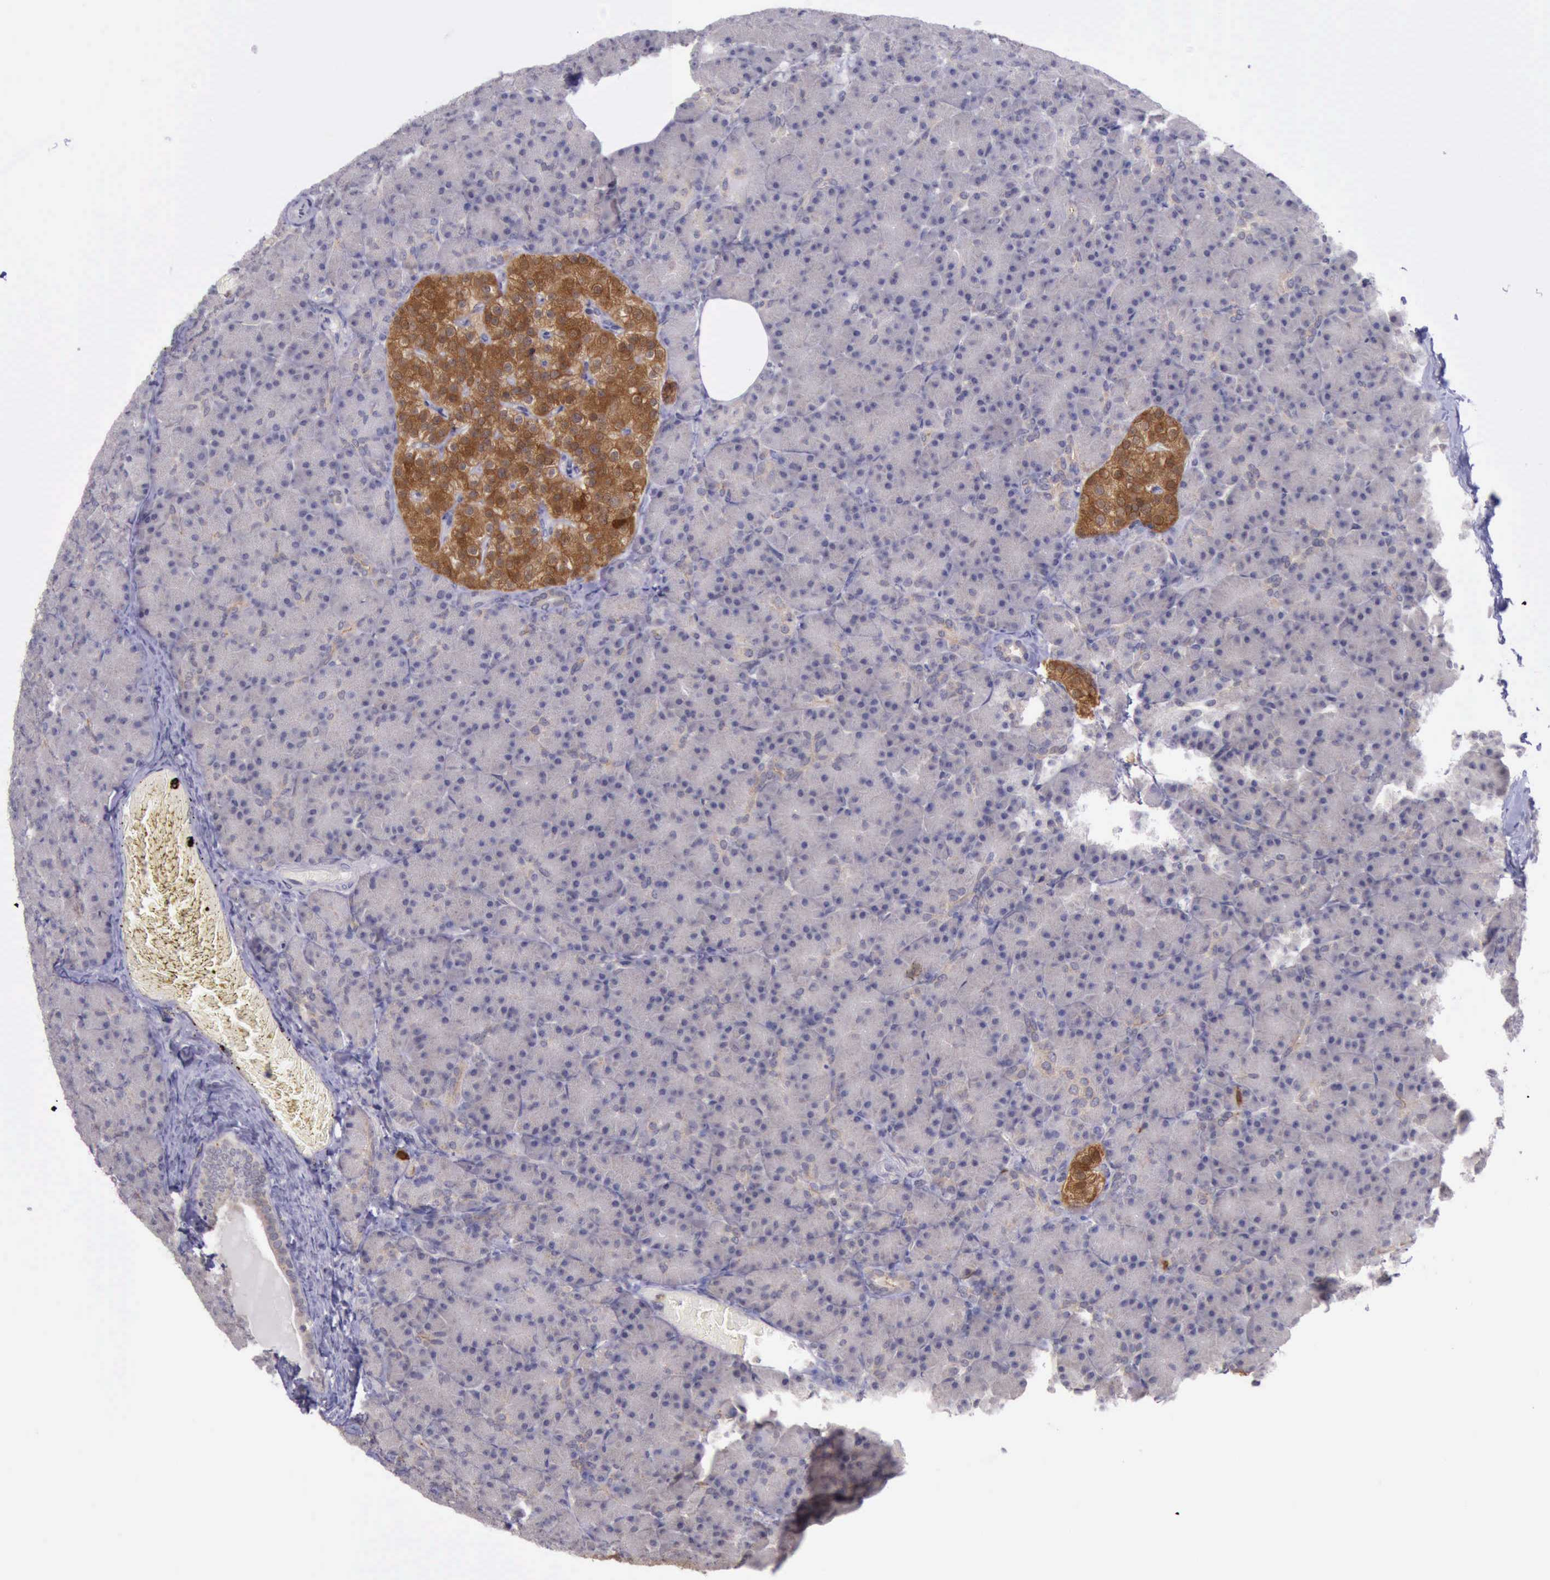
{"staining": {"intensity": "negative", "quantity": "none", "location": "none"}, "tissue": "pancreas", "cell_type": "Exocrine glandular cells", "image_type": "normal", "snomed": [{"axis": "morphology", "description": "Normal tissue, NOS"}, {"axis": "topography", "description": "Pancreas"}], "caption": "IHC image of unremarkable pancreas: pancreas stained with DAB reveals no significant protein staining in exocrine glandular cells. (Brightfield microscopy of DAB IHC at high magnification).", "gene": "PLEK2", "patient": {"sex": "female", "age": 43}}